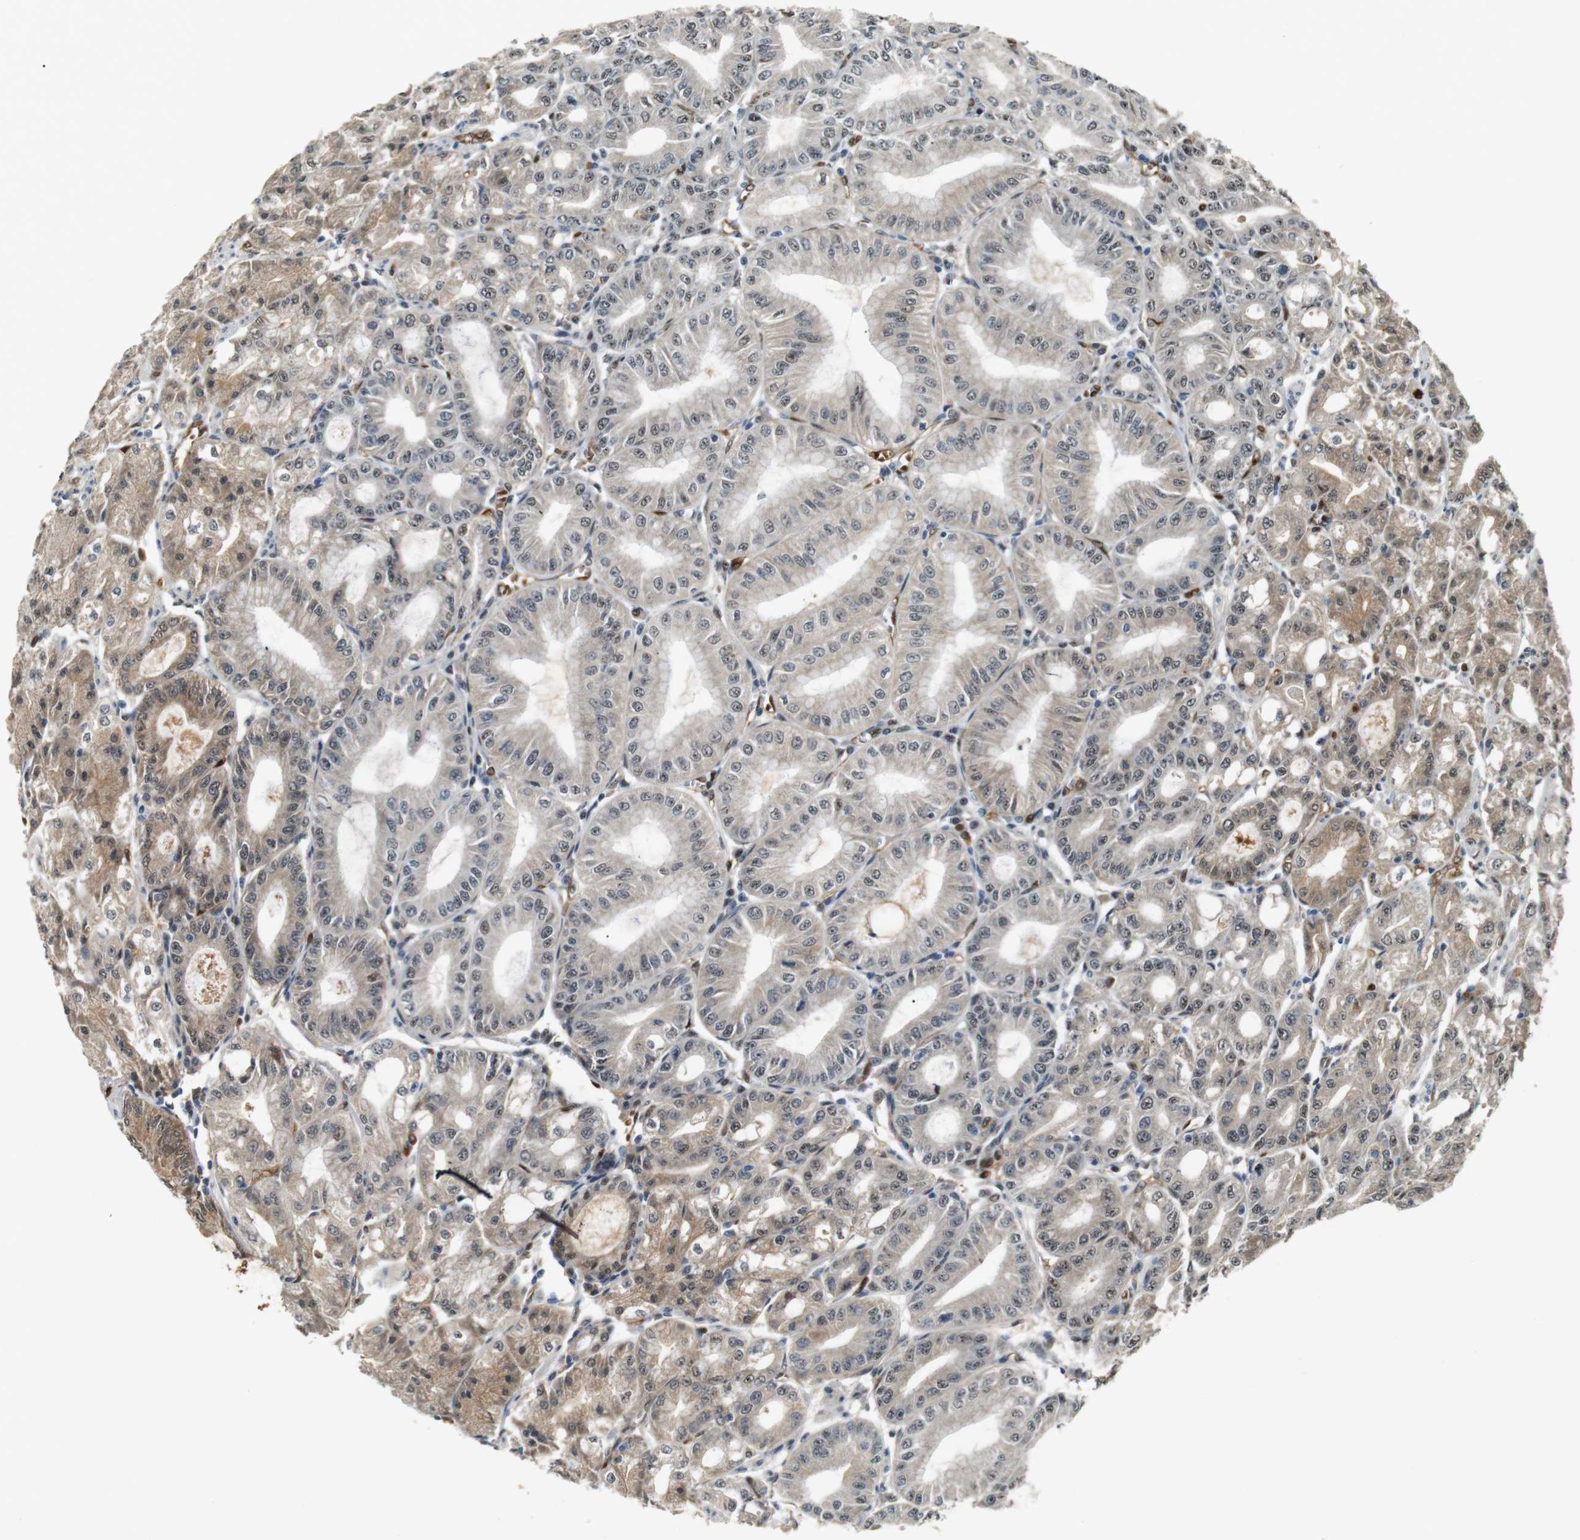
{"staining": {"intensity": "moderate", "quantity": "25%-75%", "location": "cytoplasmic/membranous,nuclear"}, "tissue": "stomach", "cell_type": "Glandular cells", "image_type": "normal", "snomed": [{"axis": "morphology", "description": "Normal tissue, NOS"}, {"axis": "topography", "description": "Stomach, lower"}], "caption": "Protein expression analysis of benign stomach shows moderate cytoplasmic/membranous,nuclear expression in about 25%-75% of glandular cells. (DAB = brown stain, brightfield microscopy at high magnification).", "gene": "LXN", "patient": {"sex": "male", "age": 71}}